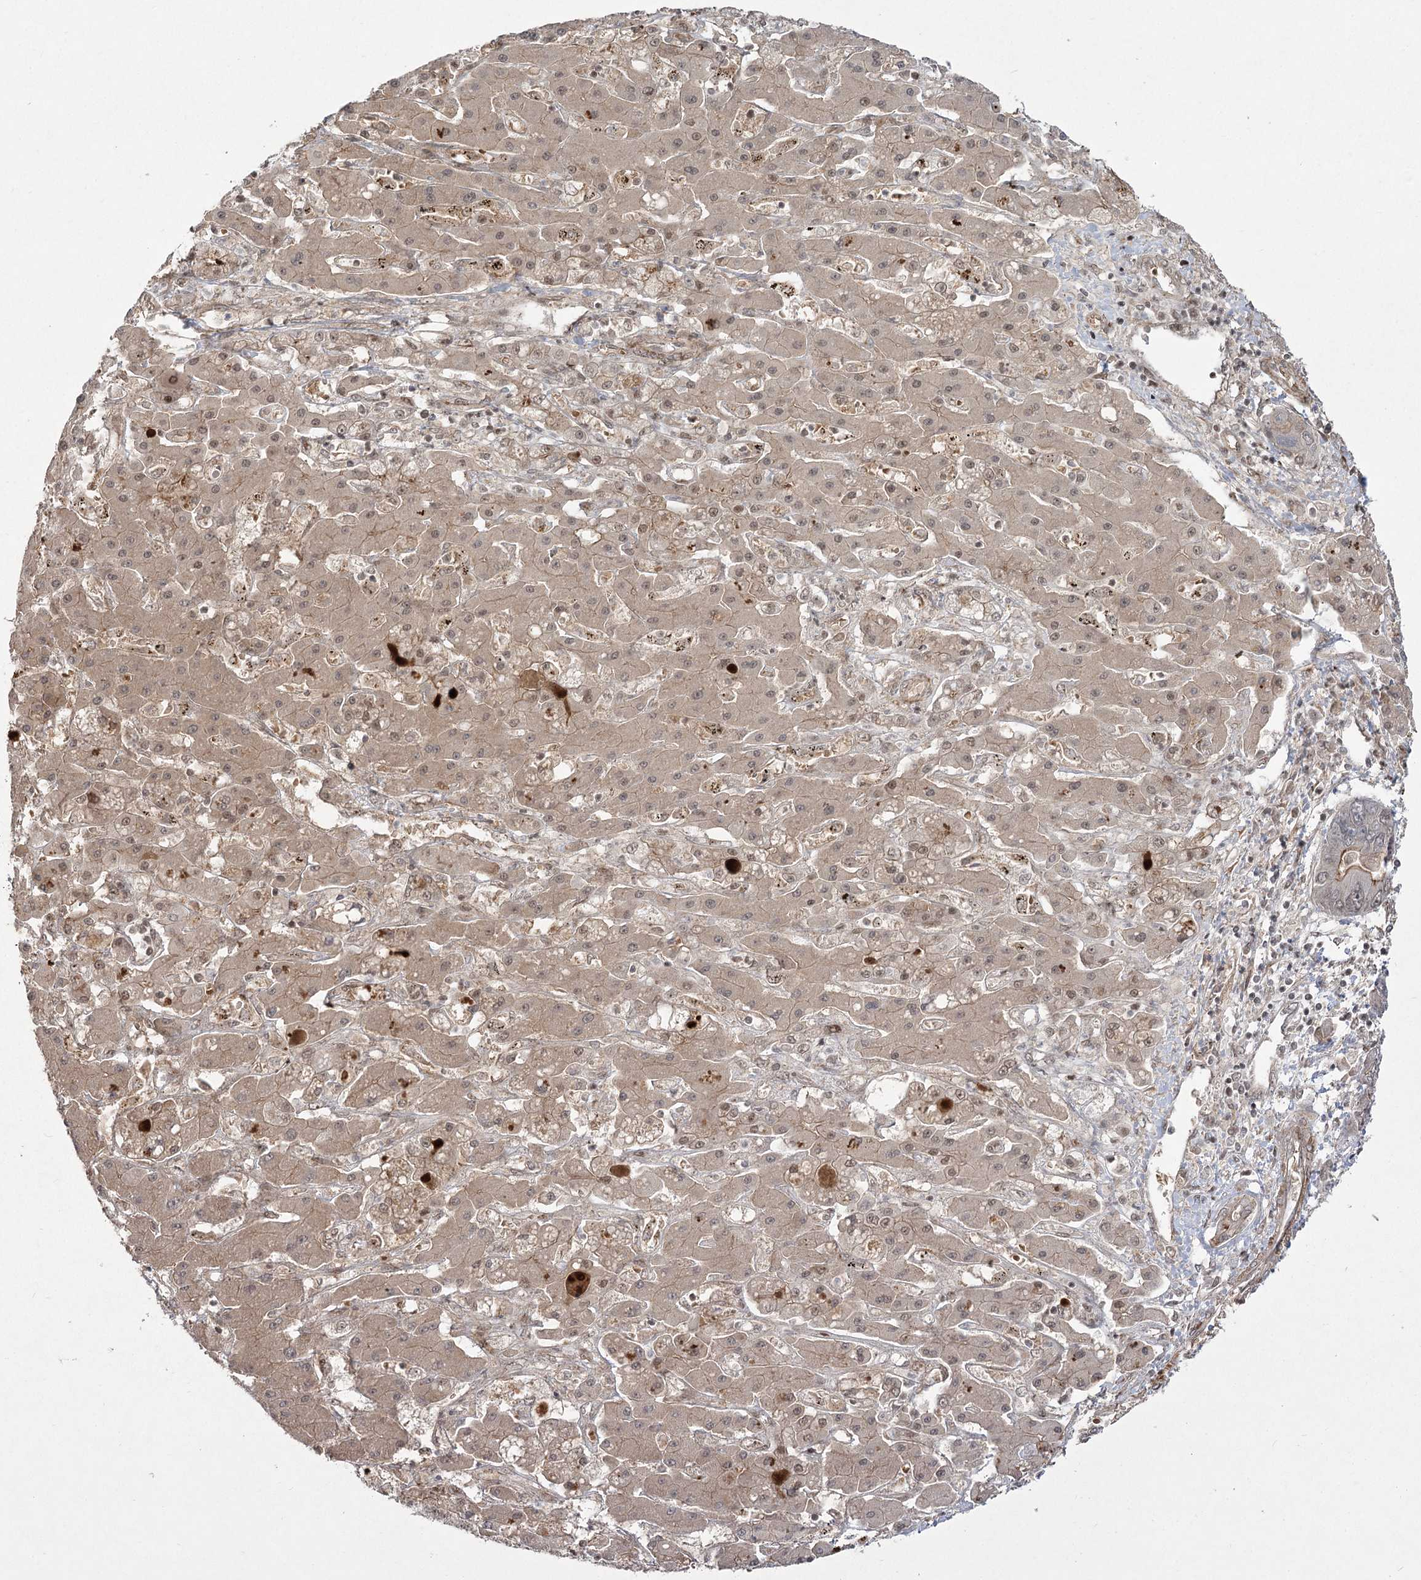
{"staining": {"intensity": "weak", "quantity": "<25%", "location": "nuclear"}, "tissue": "liver cancer", "cell_type": "Tumor cells", "image_type": "cancer", "snomed": [{"axis": "morphology", "description": "Cholangiocarcinoma"}, {"axis": "topography", "description": "Liver"}], "caption": "Protein analysis of liver cancer shows no significant positivity in tumor cells.", "gene": "HELQ", "patient": {"sex": "male", "age": 67}}